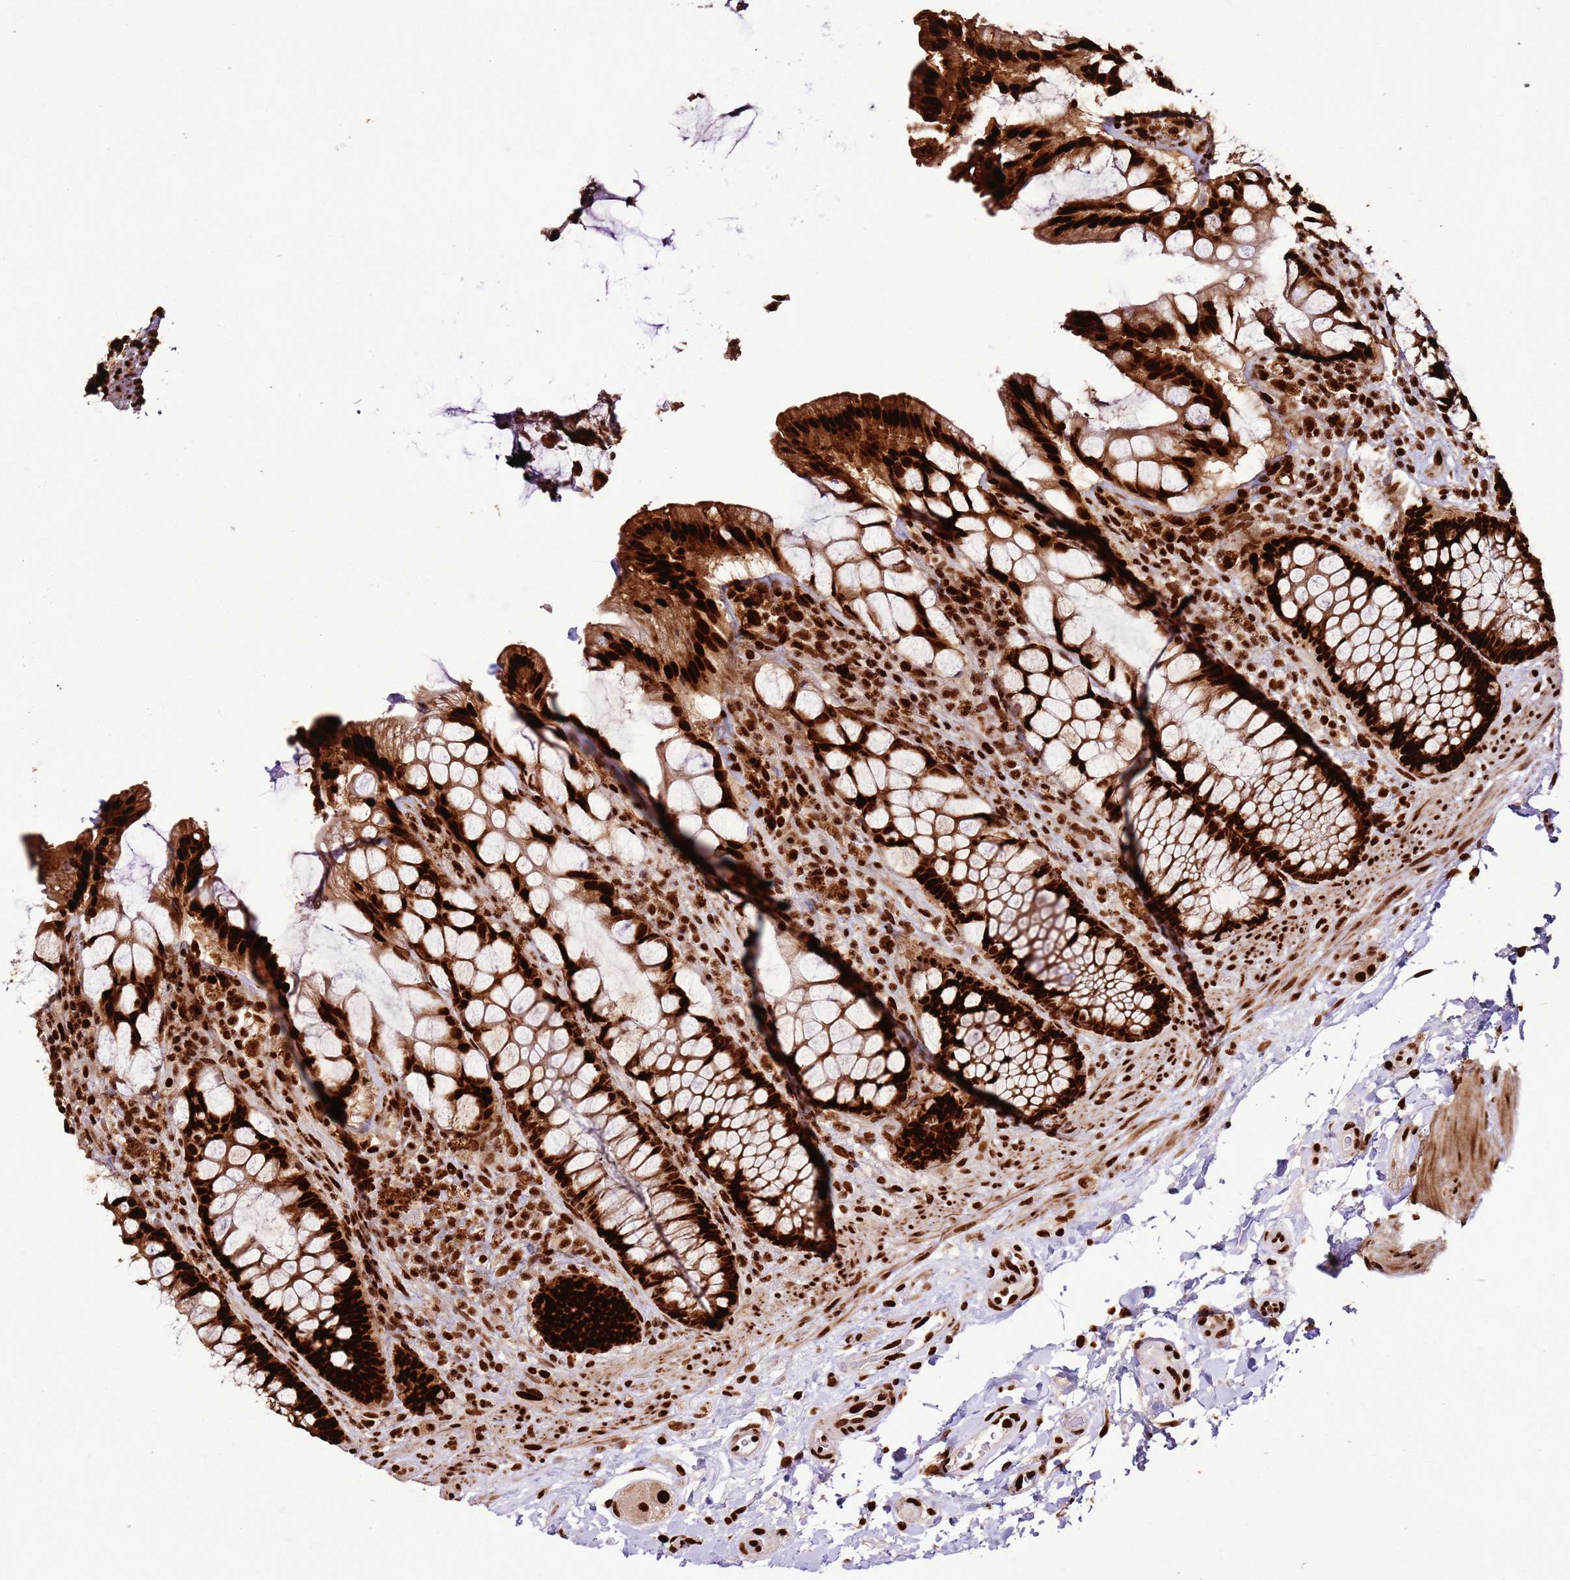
{"staining": {"intensity": "strong", "quantity": ">75%", "location": "nuclear"}, "tissue": "rectum", "cell_type": "Glandular cells", "image_type": "normal", "snomed": [{"axis": "morphology", "description": "Normal tissue, NOS"}, {"axis": "topography", "description": "Rectum"}], "caption": "Unremarkable rectum reveals strong nuclear positivity in approximately >75% of glandular cells, visualized by immunohistochemistry.", "gene": "HNRNPAB", "patient": {"sex": "female", "age": 58}}